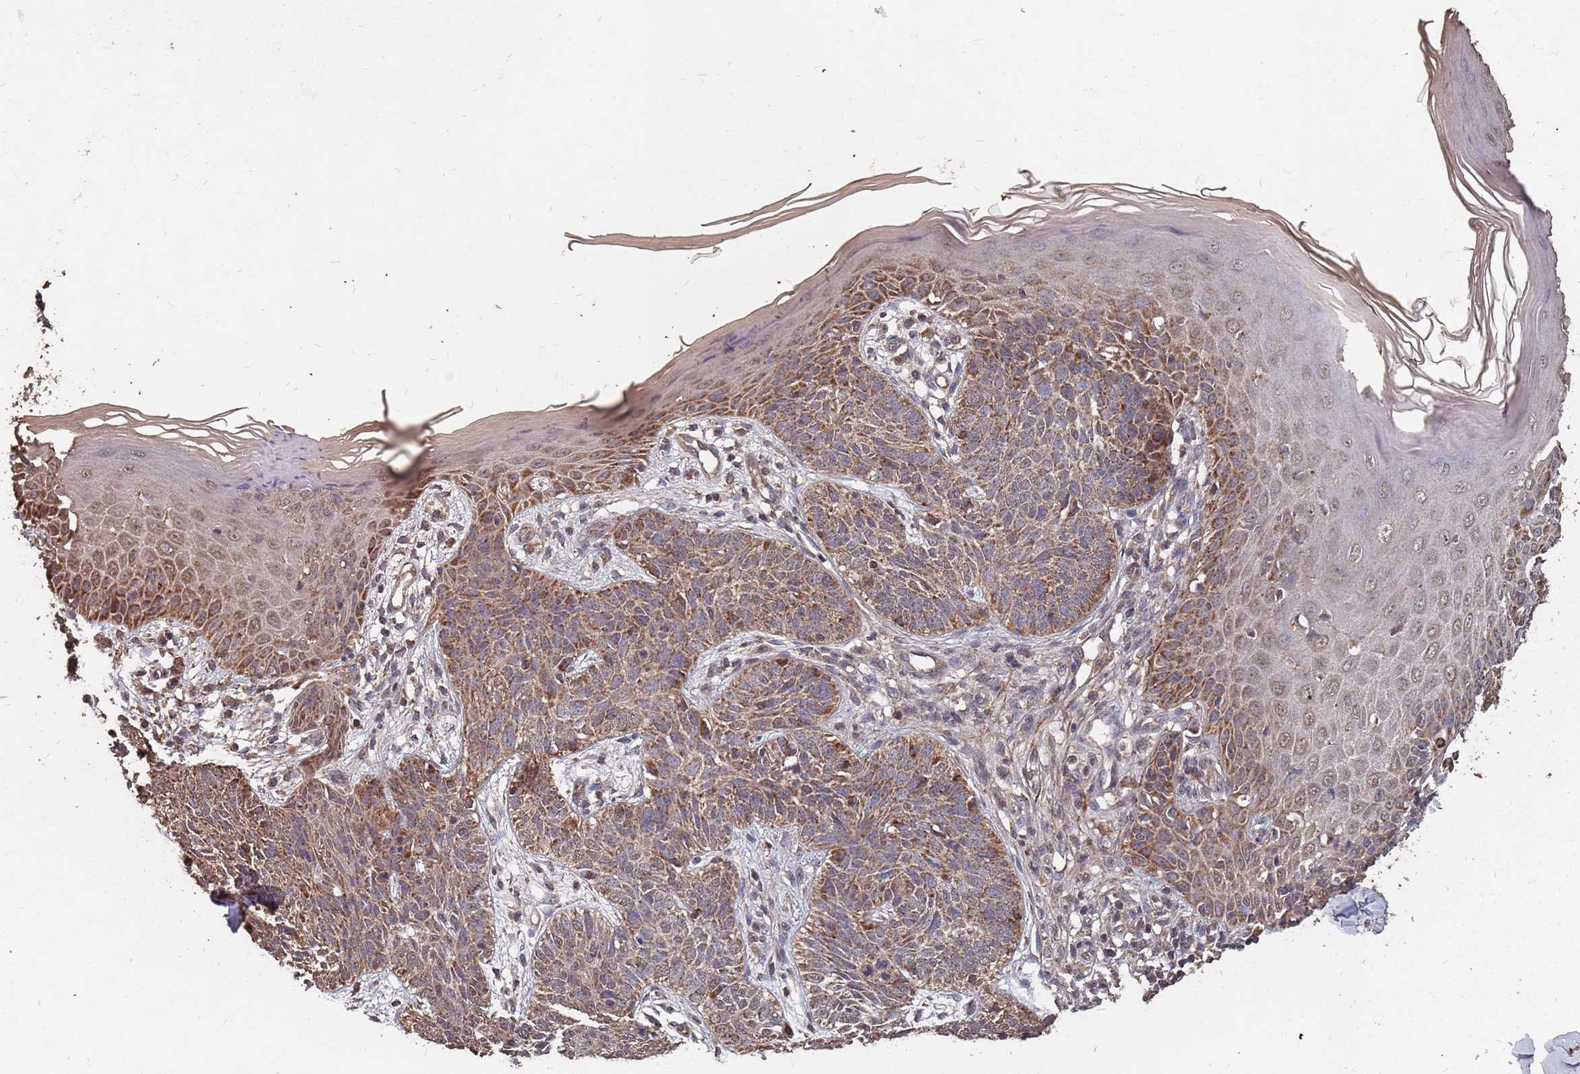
{"staining": {"intensity": "moderate", "quantity": ">75%", "location": "cytoplasmic/membranous"}, "tissue": "skin cancer", "cell_type": "Tumor cells", "image_type": "cancer", "snomed": [{"axis": "morphology", "description": "Basal cell carcinoma"}, {"axis": "topography", "description": "Skin"}], "caption": "A photomicrograph of human skin basal cell carcinoma stained for a protein demonstrates moderate cytoplasmic/membranous brown staining in tumor cells.", "gene": "PRORP", "patient": {"sex": "female", "age": 66}}